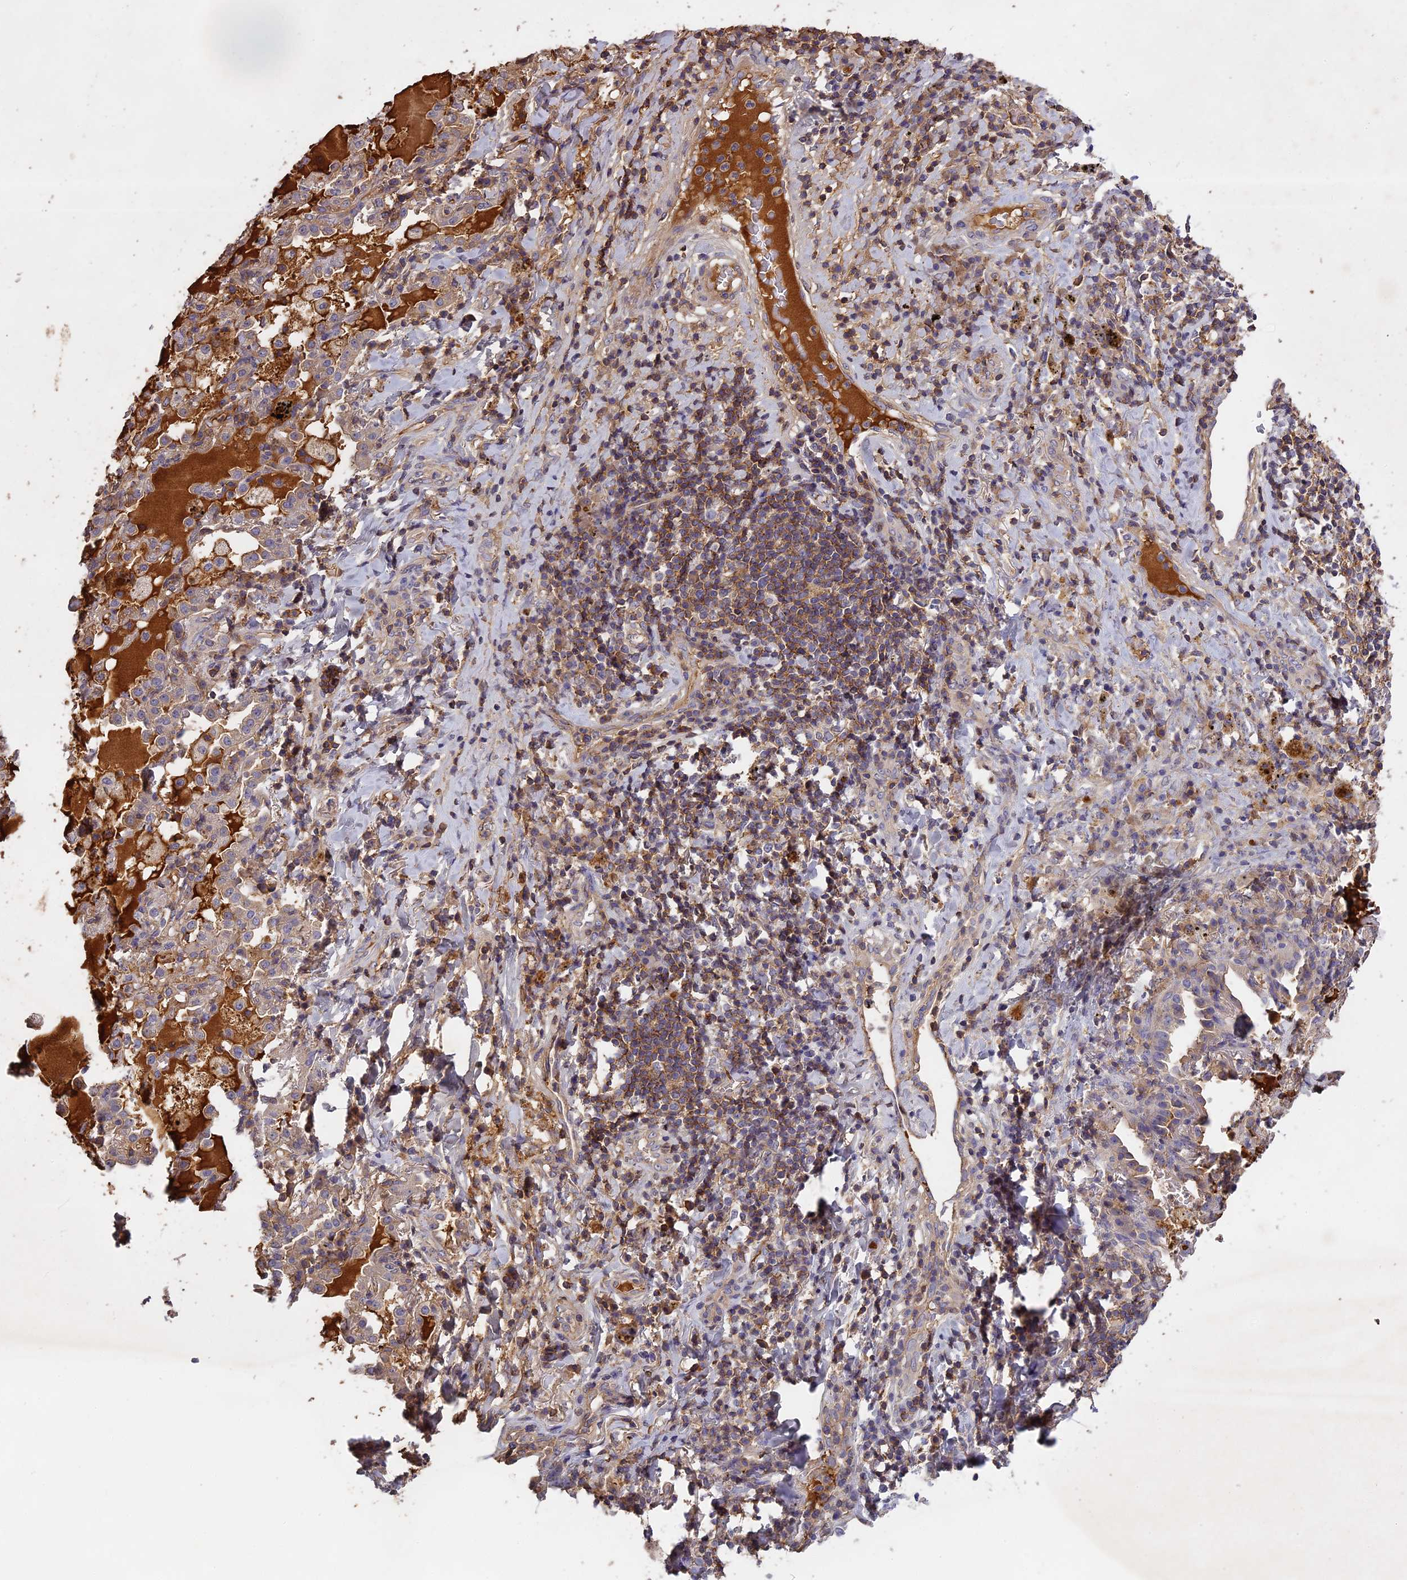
{"staining": {"intensity": "negative", "quantity": "none", "location": "none"}, "tissue": "lung cancer", "cell_type": "Tumor cells", "image_type": "cancer", "snomed": [{"axis": "morphology", "description": "Squamous cell carcinoma, NOS"}, {"axis": "topography", "description": "Lung"}], "caption": "A photomicrograph of human lung cancer (squamous cell carcinoma) is negative for staining in tumor cells.", "gene": "CFAP119", "patient": {"sex": "female", "age": 63}}